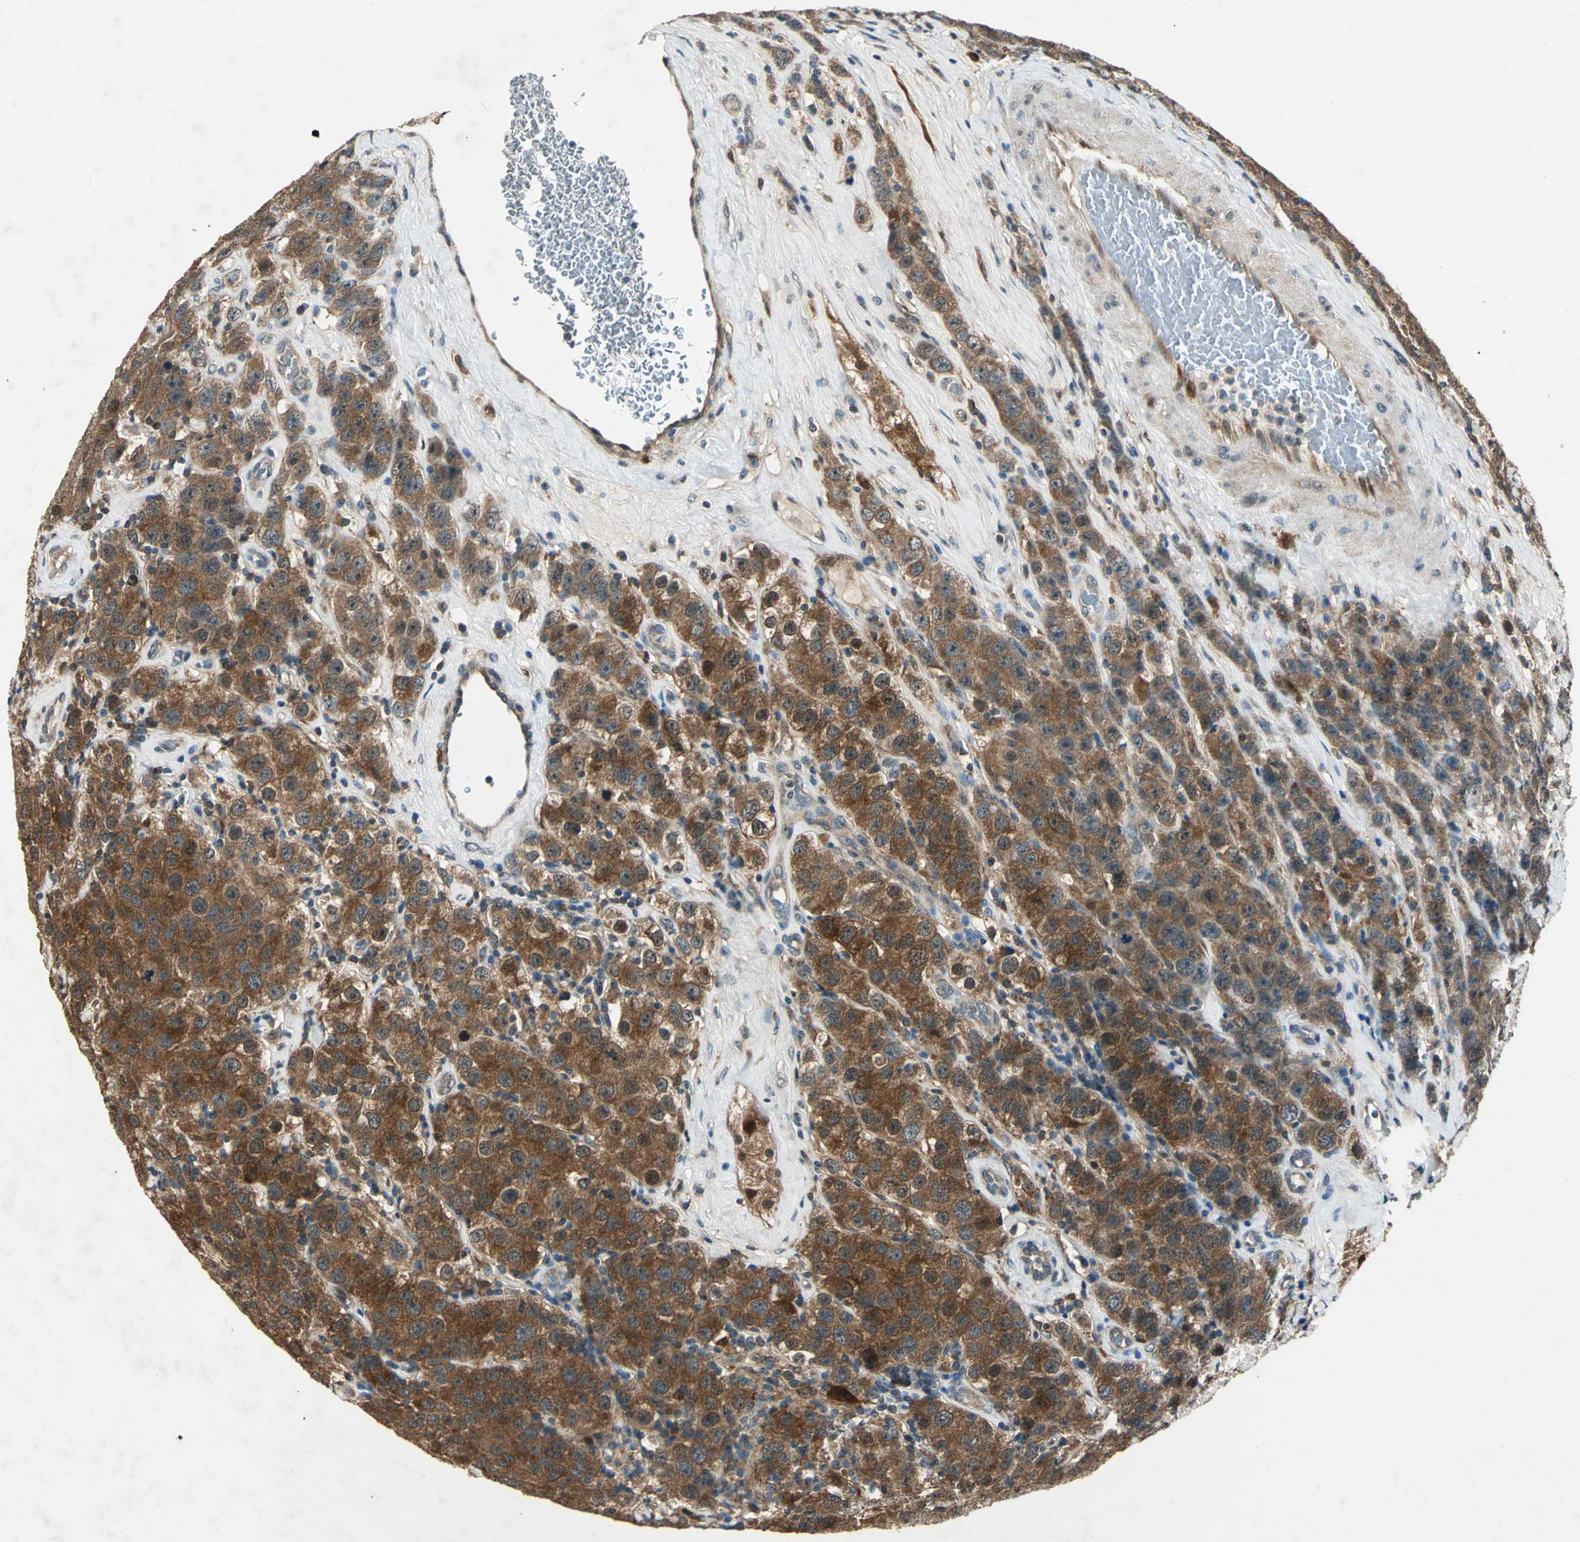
{"staining": {"intensity": "moderate", "quantity": ">75%", "location": "cytoplasmic/membranous"}, "tissue": "testis cancer", "cell_type": "Tumor cells", "image_type": "cancer", "snomed": [{"axis": "morphology", "description": "Seminoma, NOS"}, {"axis": "topography", "description": "Testis"}], "caption": "Human testis cancer stained with a brown dye exhibits moderate cytoplasmic/membranous positive staining in approximately >75% of tumor cells.", "gene": "RRM2B", "patient": {"sex": "male", "age": 52}}